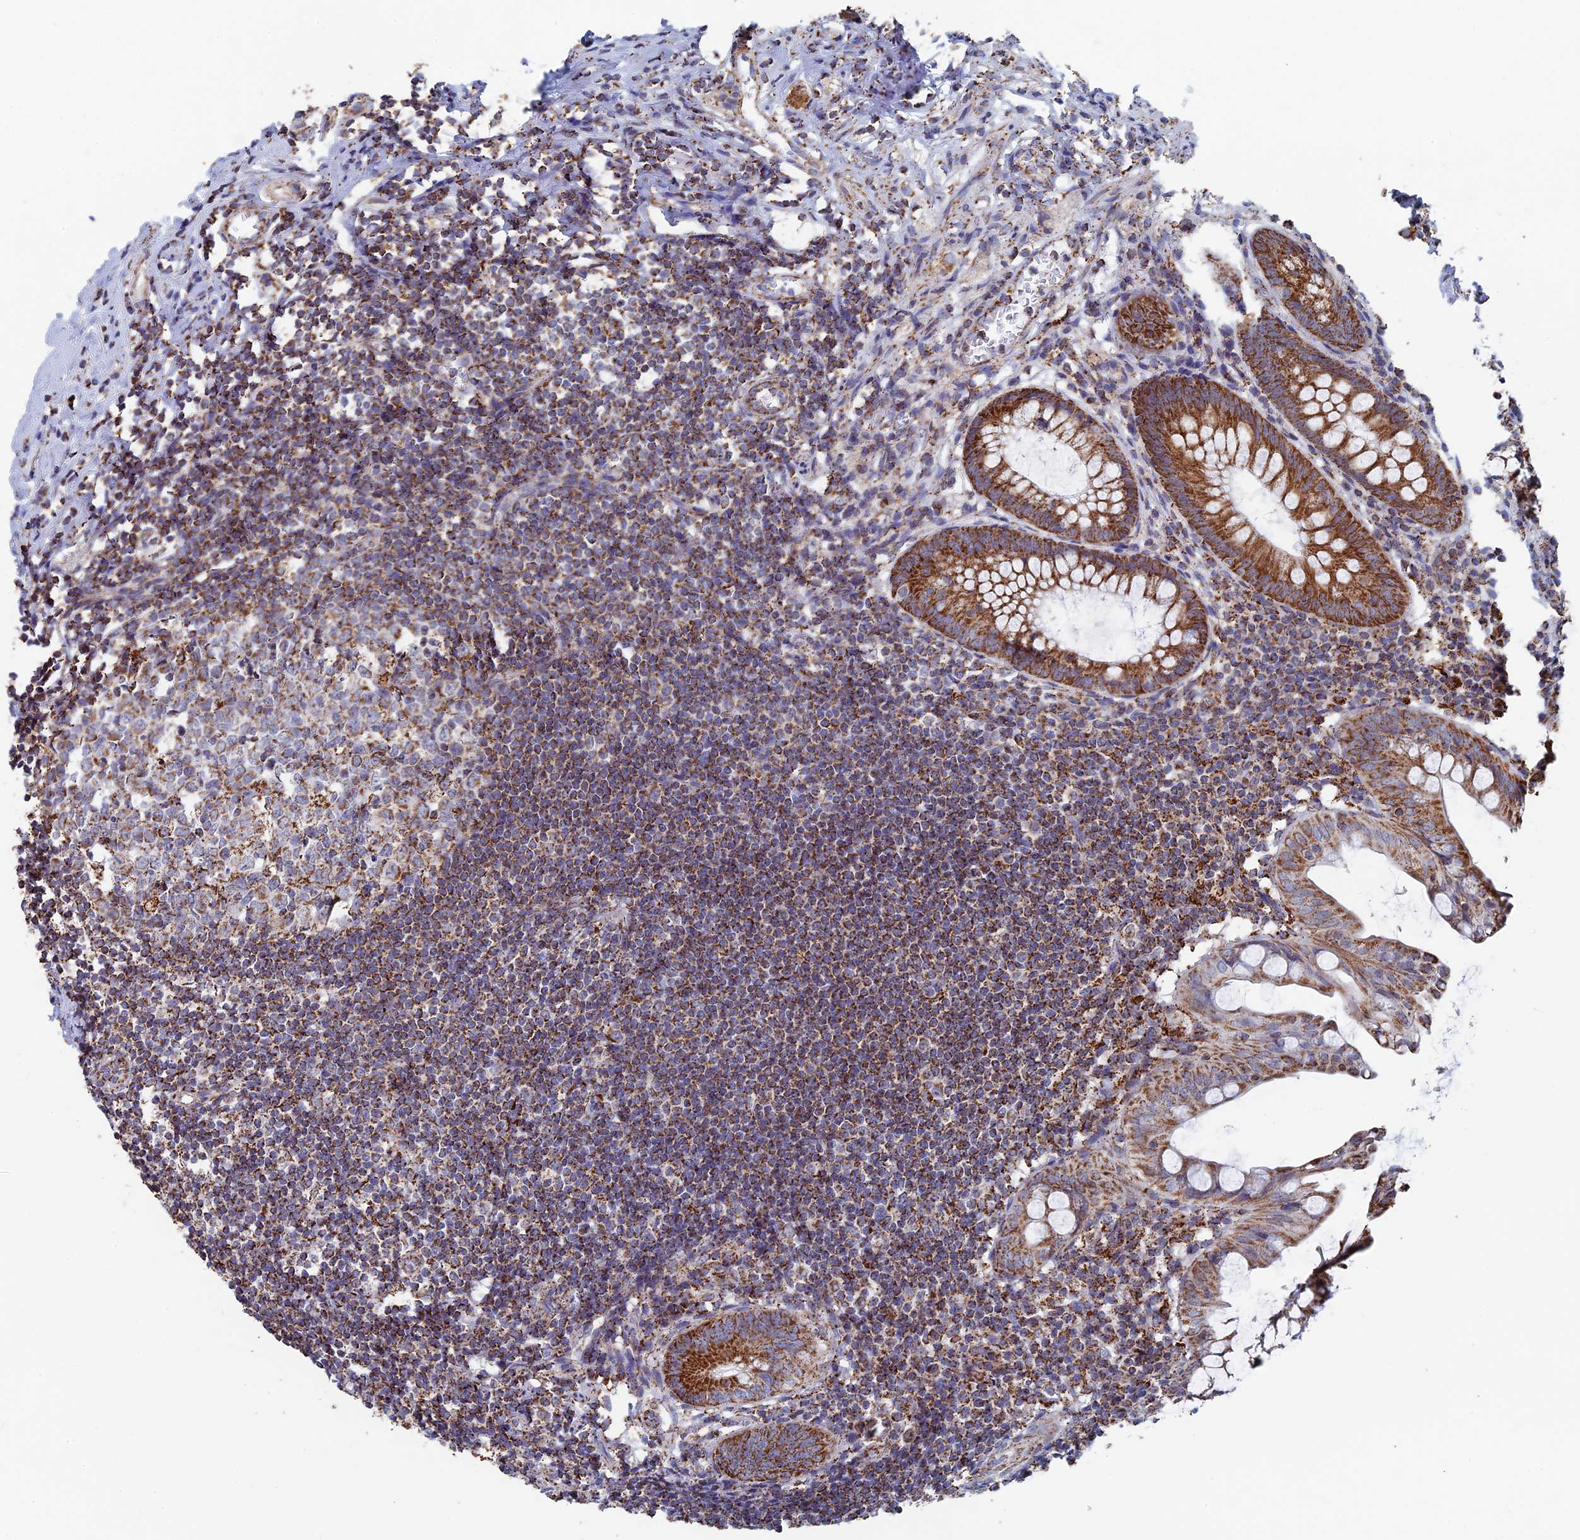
{"staining": {"intensity": "moderate", "quantity": ">75%", "location": "cytoplasmic/membranous"}, "tissue": "appendix", "cell_type": "Glandular cells", "image_type": "normal", "snomed": [{"axis": "morphology", "description": "Normal tissue, NOS"}, {"axis": "topography", "description": "Appendix"}], "caption": "Glandular cells reveal moderate cytoplasmic/membranous expression in approximately >75% of cells in normal appendix.", "gene": "SEC24D", "patient": {"sex": "female", "age": 51}}